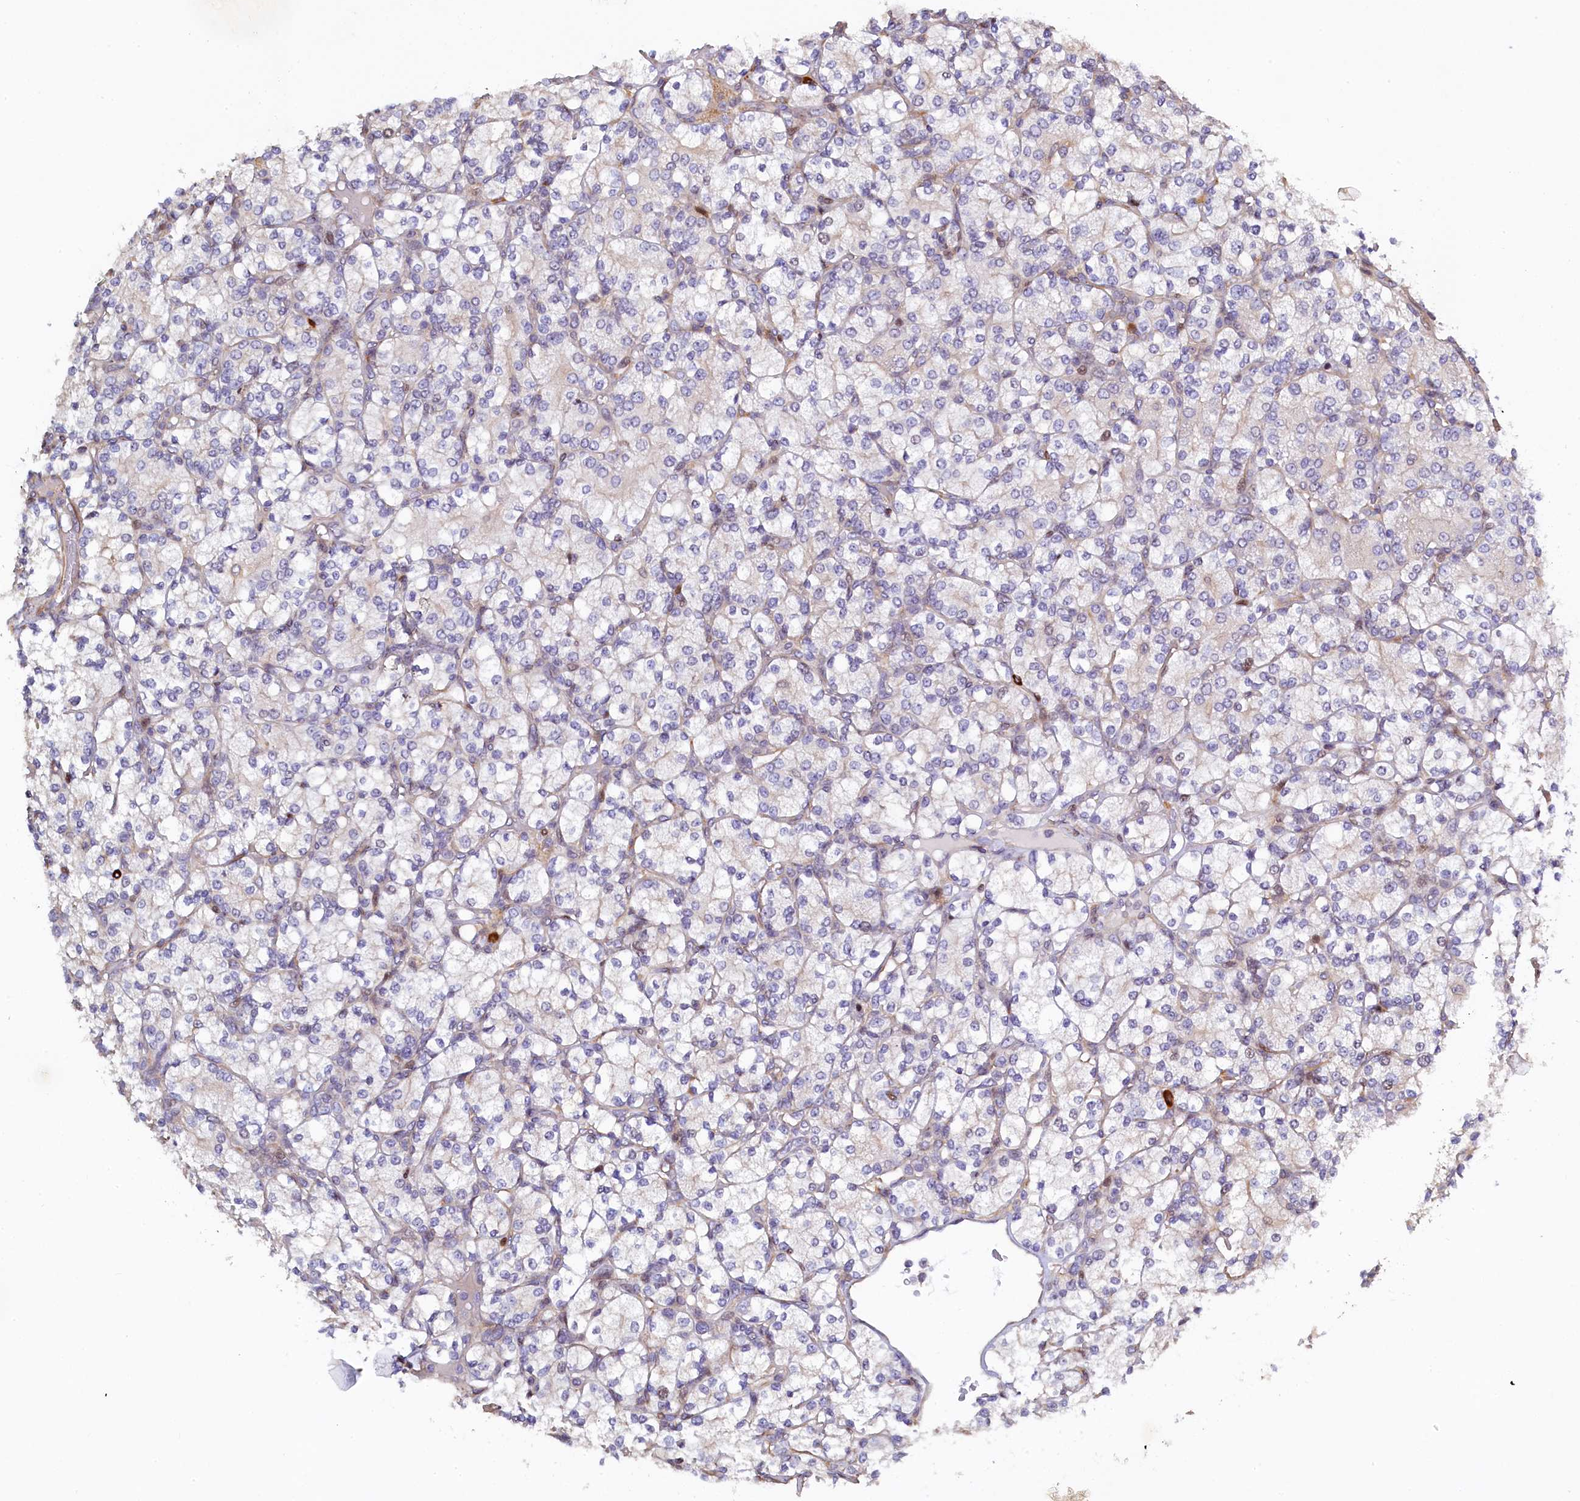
{"staining": {"intensity": "negative", "quantity": "none", "location": "none"}, "tissue": "renal cancer", "cell_type": "Tumor cells", "image_type": "cancer", "snomed": [{"axis": "morphology", "description": "Adenocarcinoma, NOS"}, {"axis": "topography", "description": "Kidney"}], "caption": "Immunohistochemical staining of adenocarcinoma (renal) demonstrates no significant staining in tumor cells. (DAB immunohistochemistry (IHC), high magnification).", "gene": "TGDS", "patient": {"sex": "male", "age": 77}}